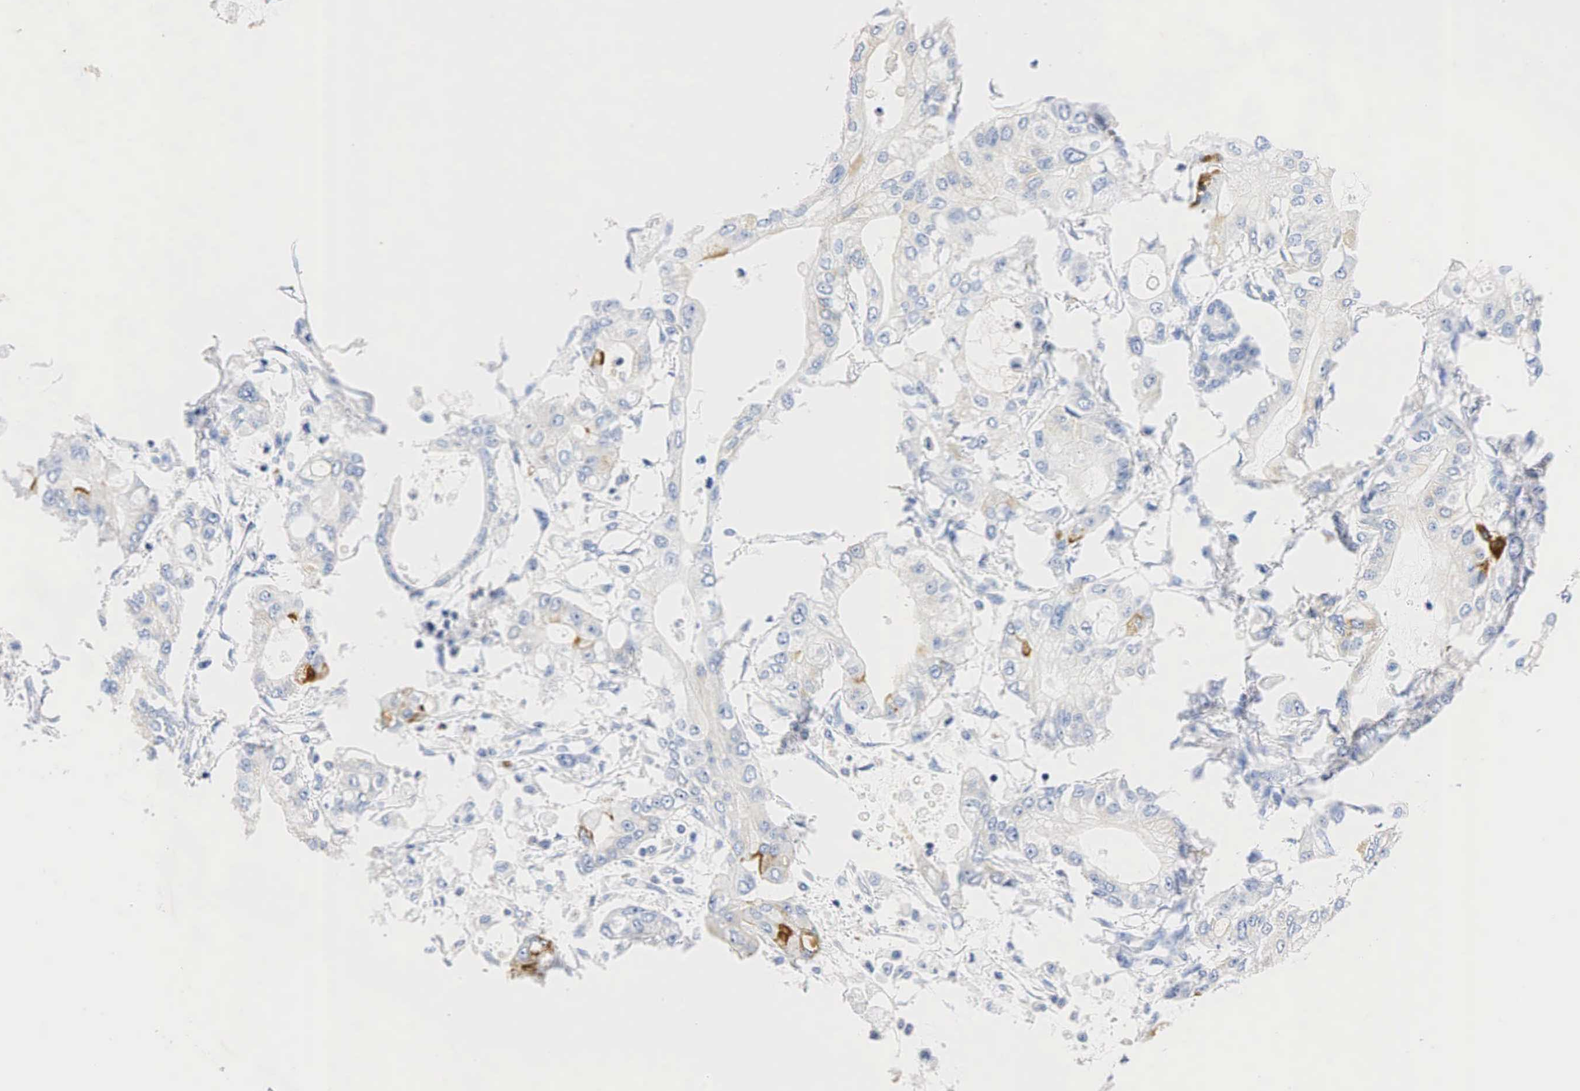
{"staining": {"intensity": "weak", "quantity": "<25%", "location": "cytoplasmic/membranous"}, "tissue": "pancreatic cancer", "cell_type": "Tumor cells", "image_type": "cancer", "snomed": [{"axis": "morphology", "description": "Adenocarcinoma, NOS"}, {"axis": "topography", "description": "Pancreas"}], "caption": "The micrograph demonstrates no significant expression in tumor cells of pancreatic cancer. Nuclei are stained in blue.", "gene": "SYP", "patient": {"sex": "male", "age": 79}}